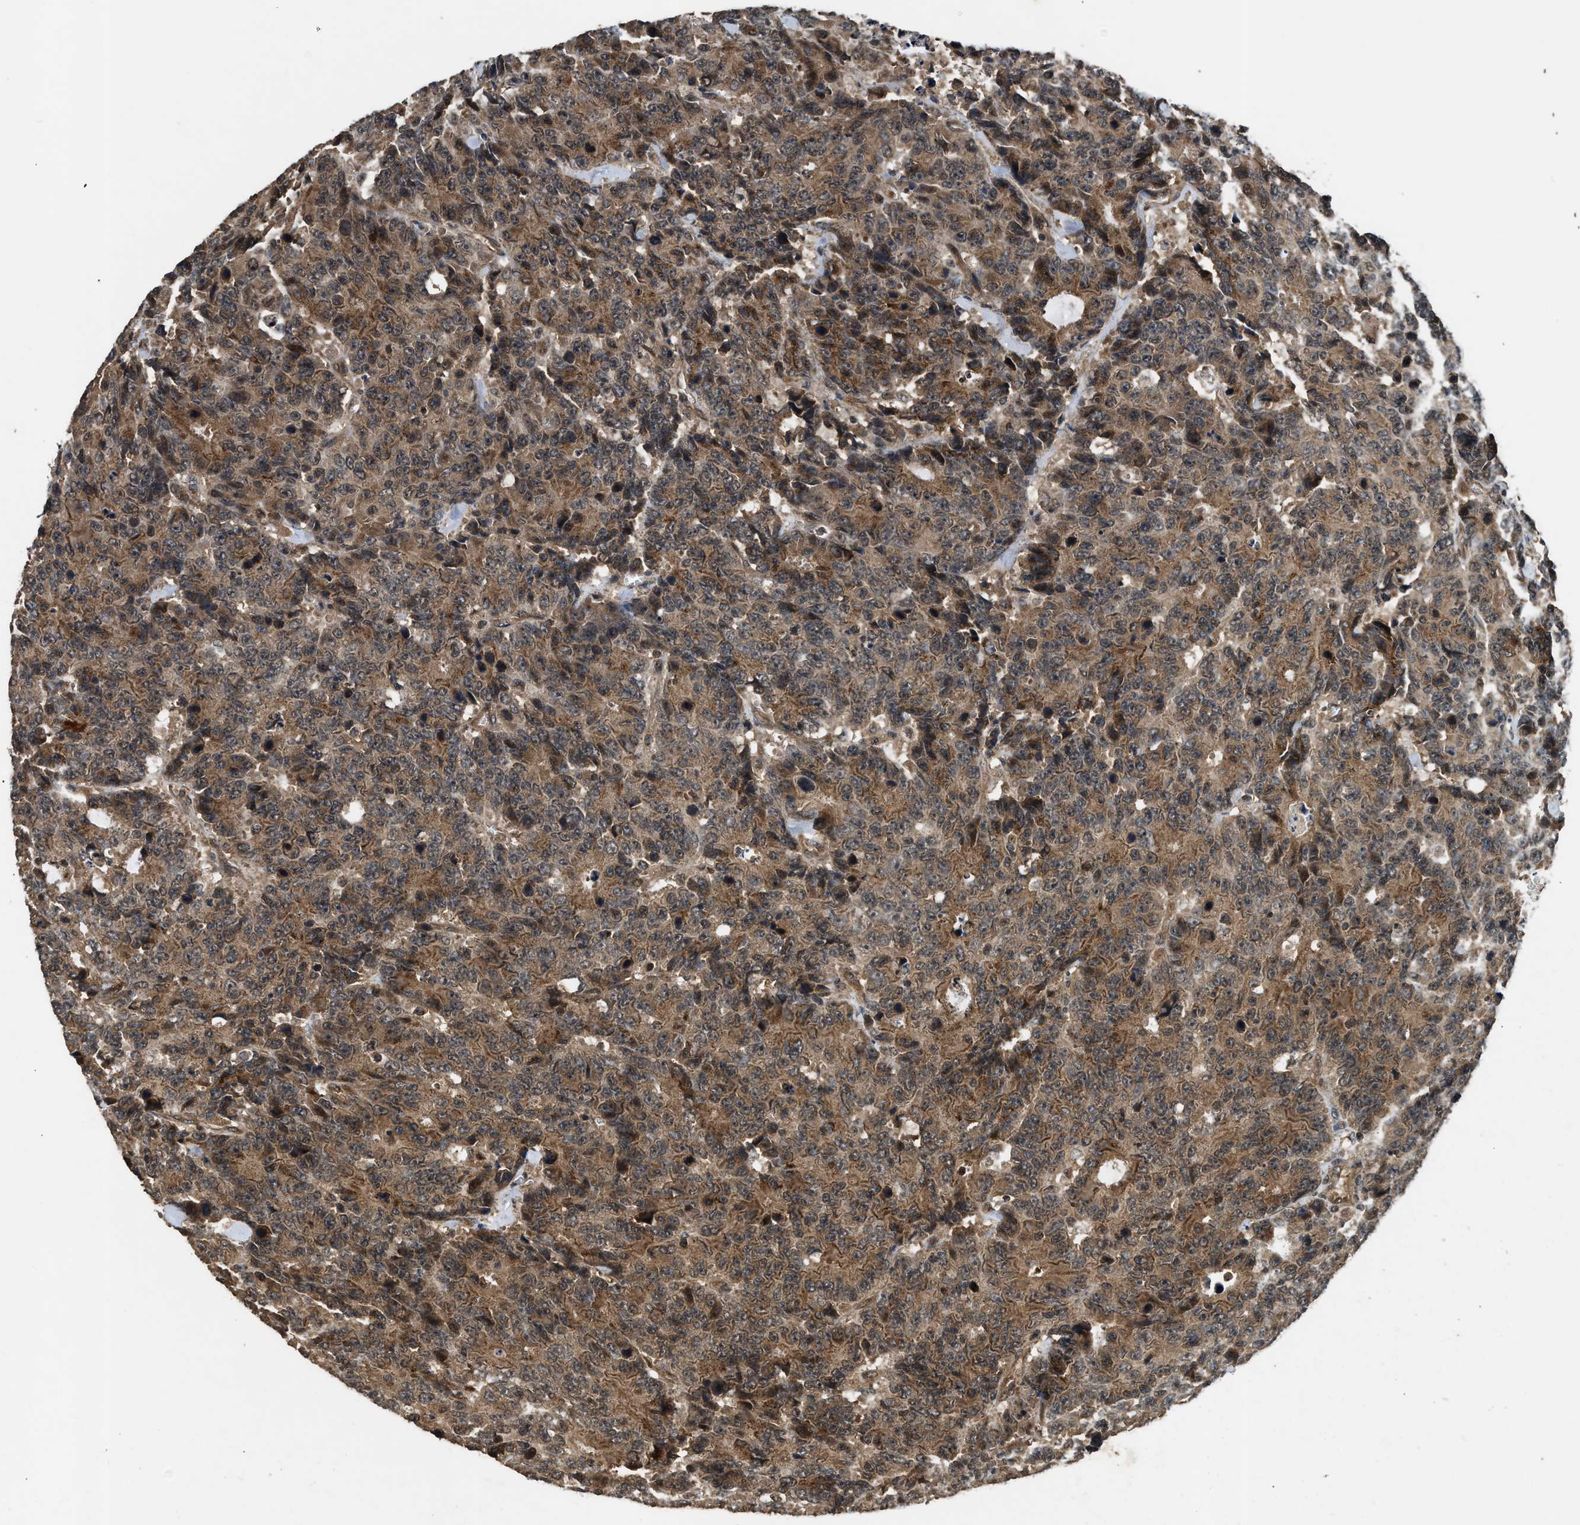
{"staining": {"intensity": "moderate", "quantity": ">75%", "location": "cytoplasmic/membranous"}, "tissue": "colorectal cancer", "cell_type": "Tumor cells", "image_type": "cancer", "snomed": [{"axis": "morphology", "description": "Adenocarcinoma, NOS"}, {"axis": "topography", "description": "Colon"}], "caption": "This photomicrograph displays immunohistochemistry (IHC) staining of human colorectal cancer (adenocarcinoma), with medium moderate cytoplasmic/membranous positivity in about >75% of tumor cells.", "gene": "RPS6KB1", "patient": {"sex": "male", "age": 87}}